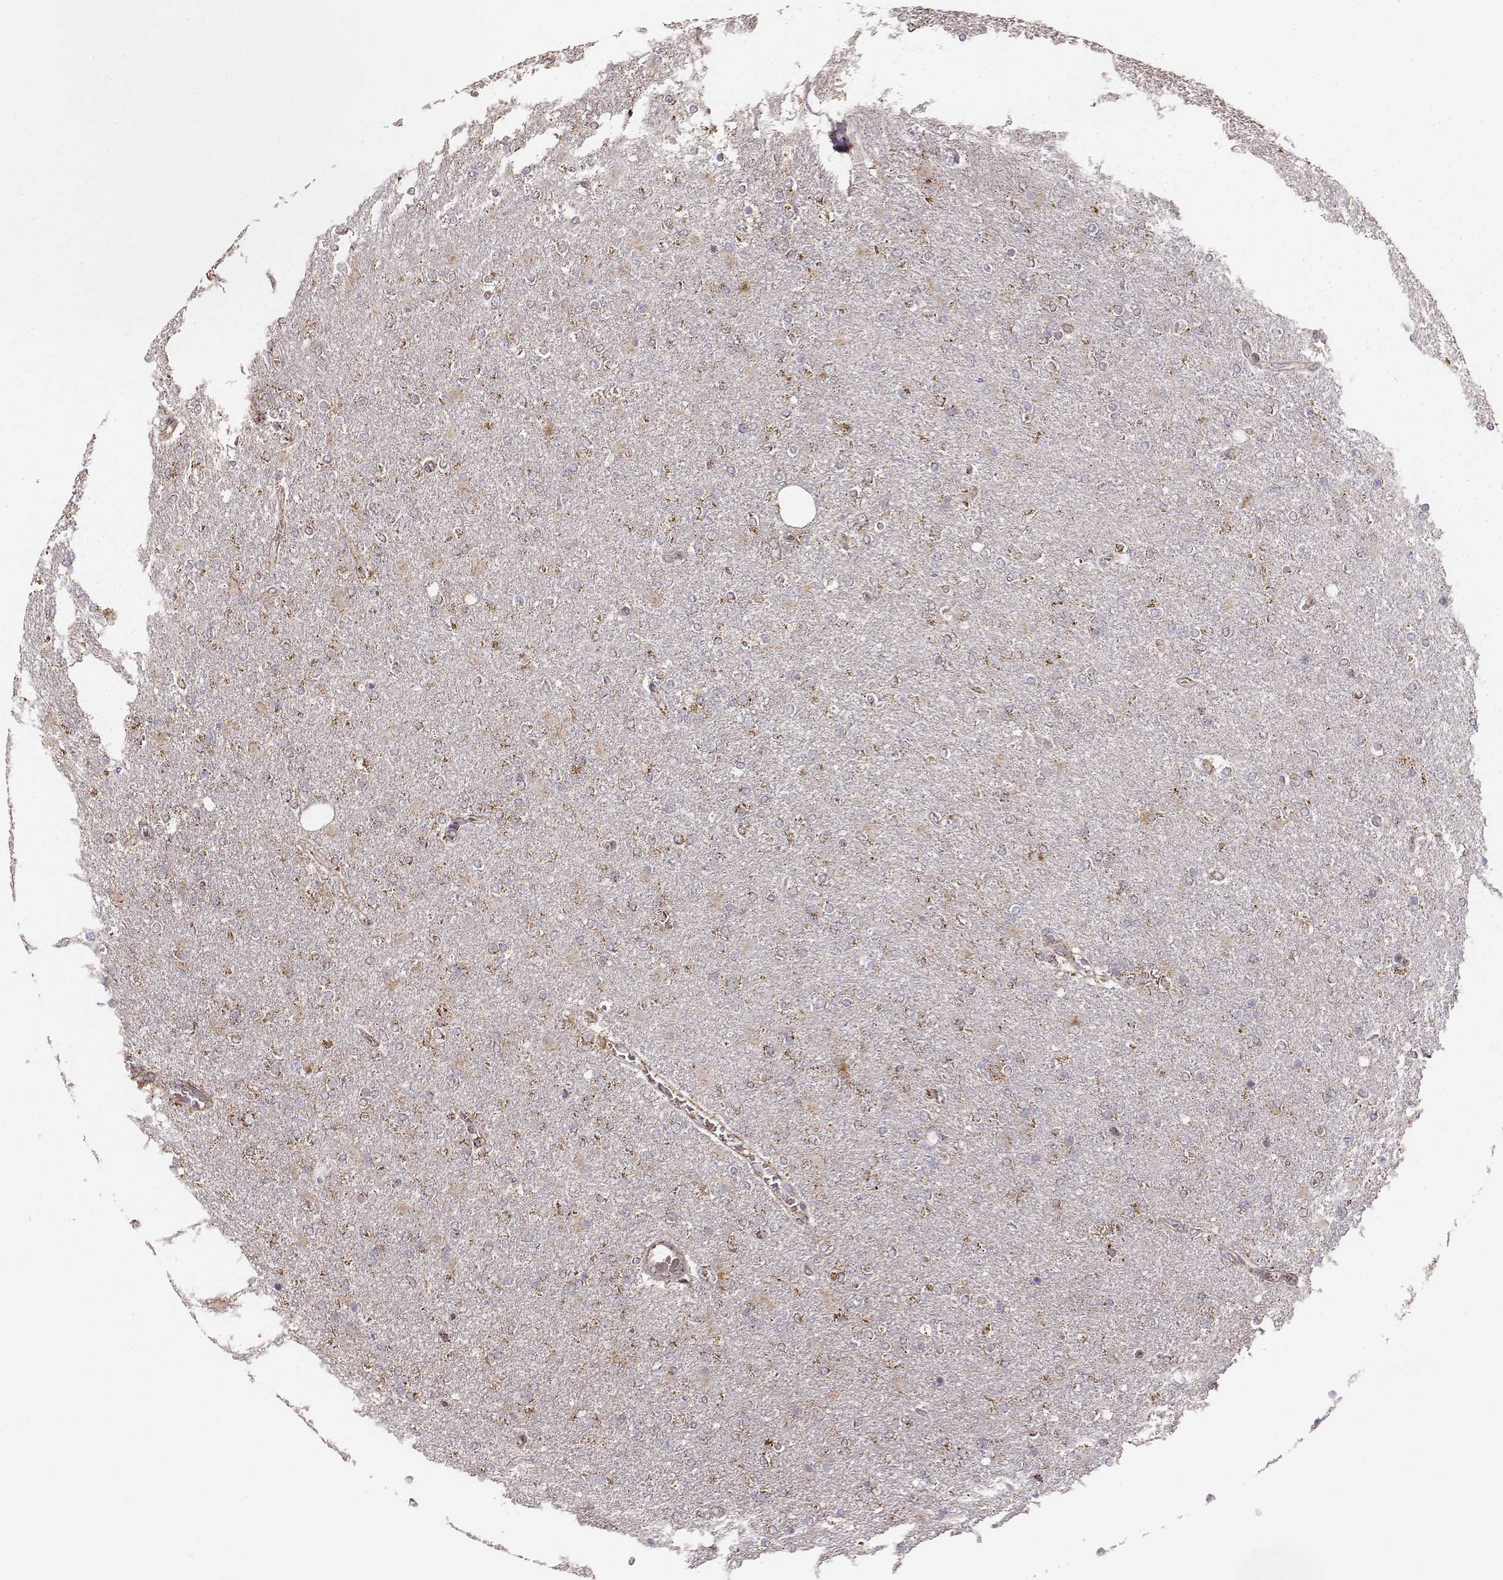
{"staining": {"intensity": "moderate", "quantity": ">75%", "location": "cytoplasmic/membranous"}, "tissue": "glioma", "cell_type": "Tumor cells", "image_type": "cancer", "snomed": [{"axis": "morphology", "description": "Glioma, malignant, High grade"}, {"axis": "topography", "description": "Cerebral cortex"}], "caption": "An image of human glioma stained for a protein demonstrates moderate cytoplasmic/membranous brown staining in tumor cells.", "gene": "TUFM", "patient": {"sex": "male", "age": 70}}